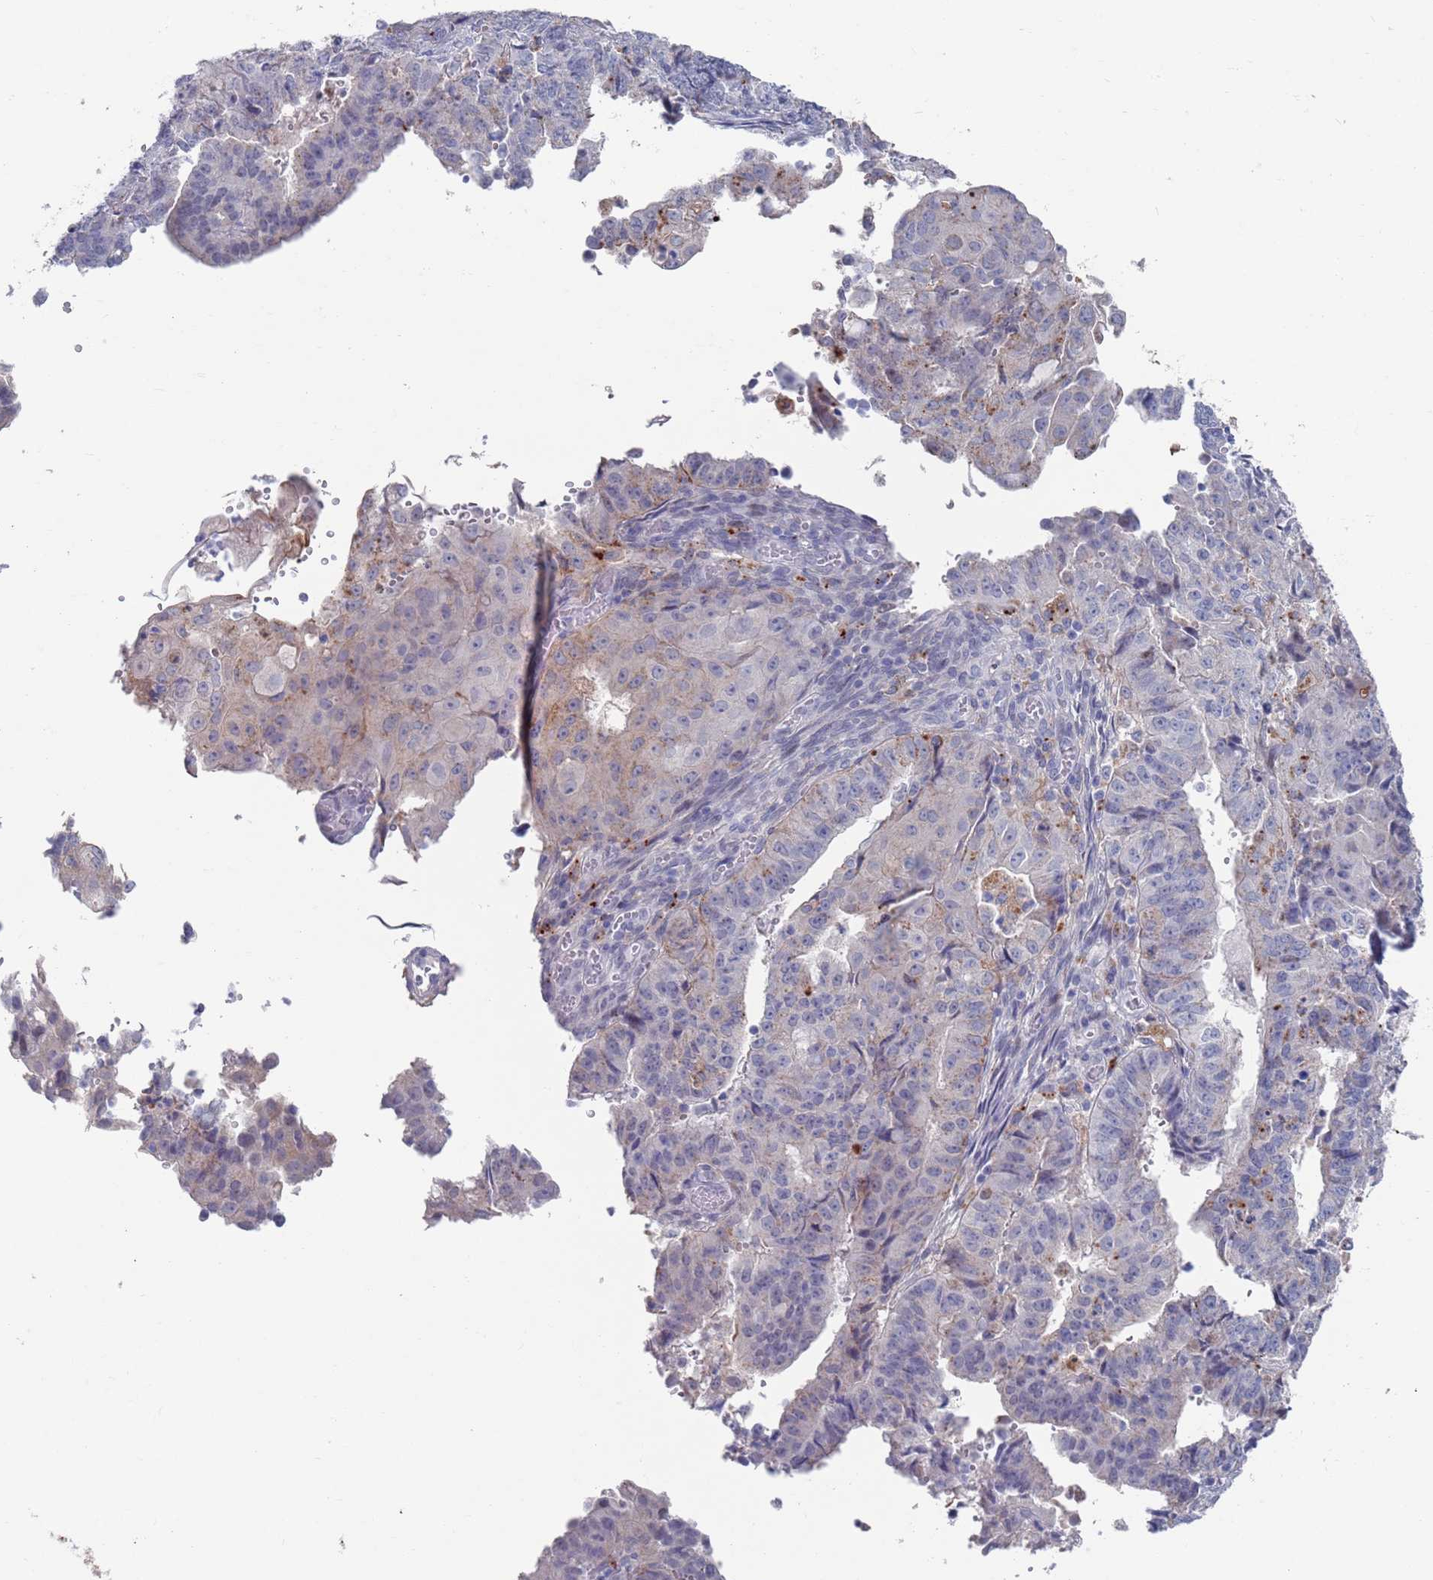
{"staining": {"intensity": "negative", "quantity": "none", "location": "none"}, "tissue": "endometrial cancer", "cell_type": "Tumor cells", "image_type": "cancer", "snomed": [{"axis": "morphology", "description": "Adenocarcinoma, NOS"}, {"axis": "topography", "description": "Endometrium"}], "caption": "Tumor cells show no significant protein expression in endometrial cancer. The staining is performed using DAB (3,3'-diaminobenzidine) brown chromogen with nuclei counter-stained in using hematoxylin.", "gene": "FUCA1", "patient": {"sex": "female", "age": 56}}